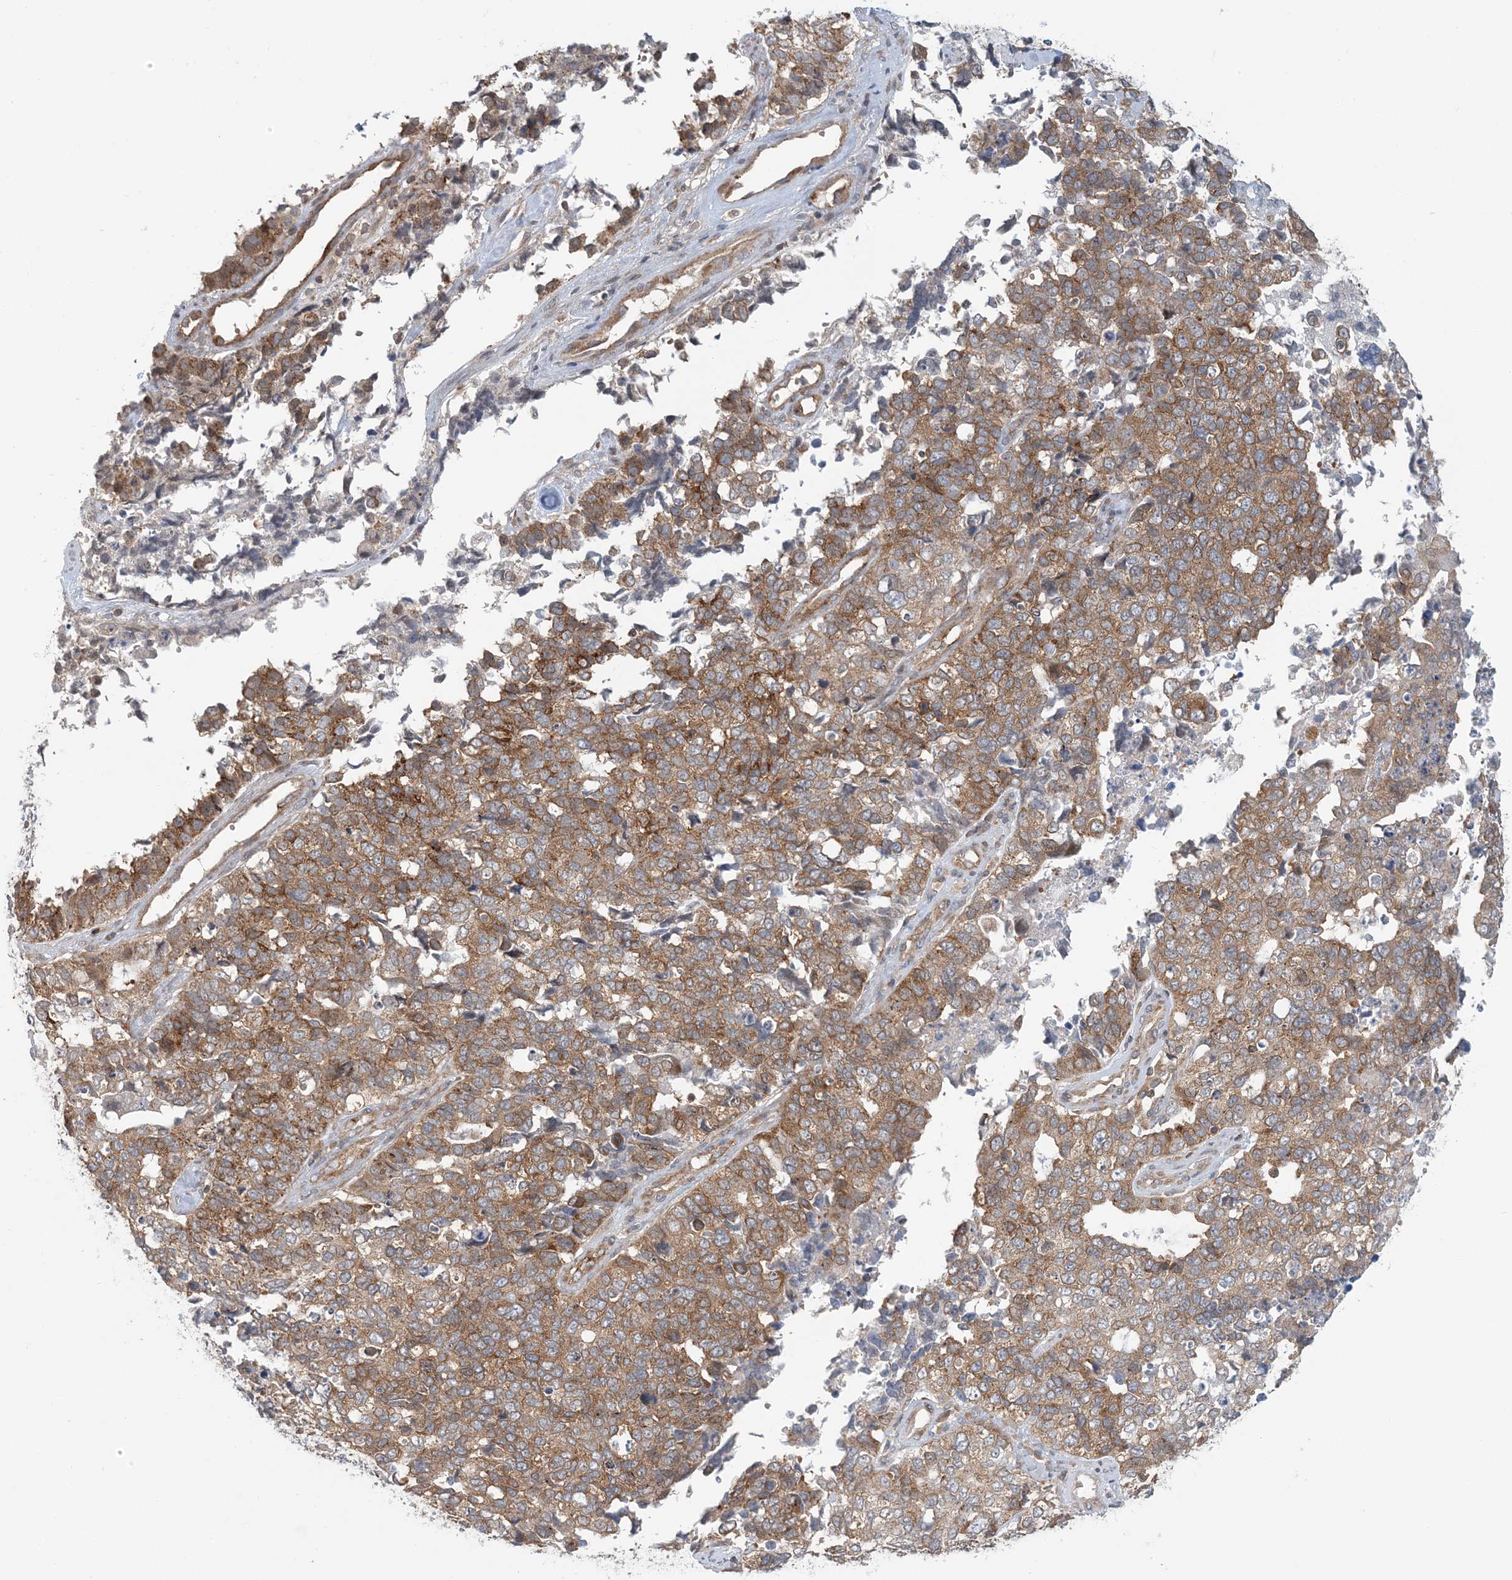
{"staining": {"intensity": "weak", "quantity": ">75%", "location": "cytoplasmic/membranous"}, "tissue": "cervical cancer", "cell_type": "Tumor cells", "image_type": "cancer", "snomed": [{"axis": "morphology", "description": "Squamous cell carcinoma, NOS"}, {"axis": "topography", "description": "Cervix"}], "caption": "Squamous cell carcinoma (cervical) tissue demonstrates weak cytoplasmic/membranous positivity in about >75% of tumor cells, visualized by immunohistochemistry.", "gene": "ATP13A2", "patient": {"sex": "female", "age": 63}}